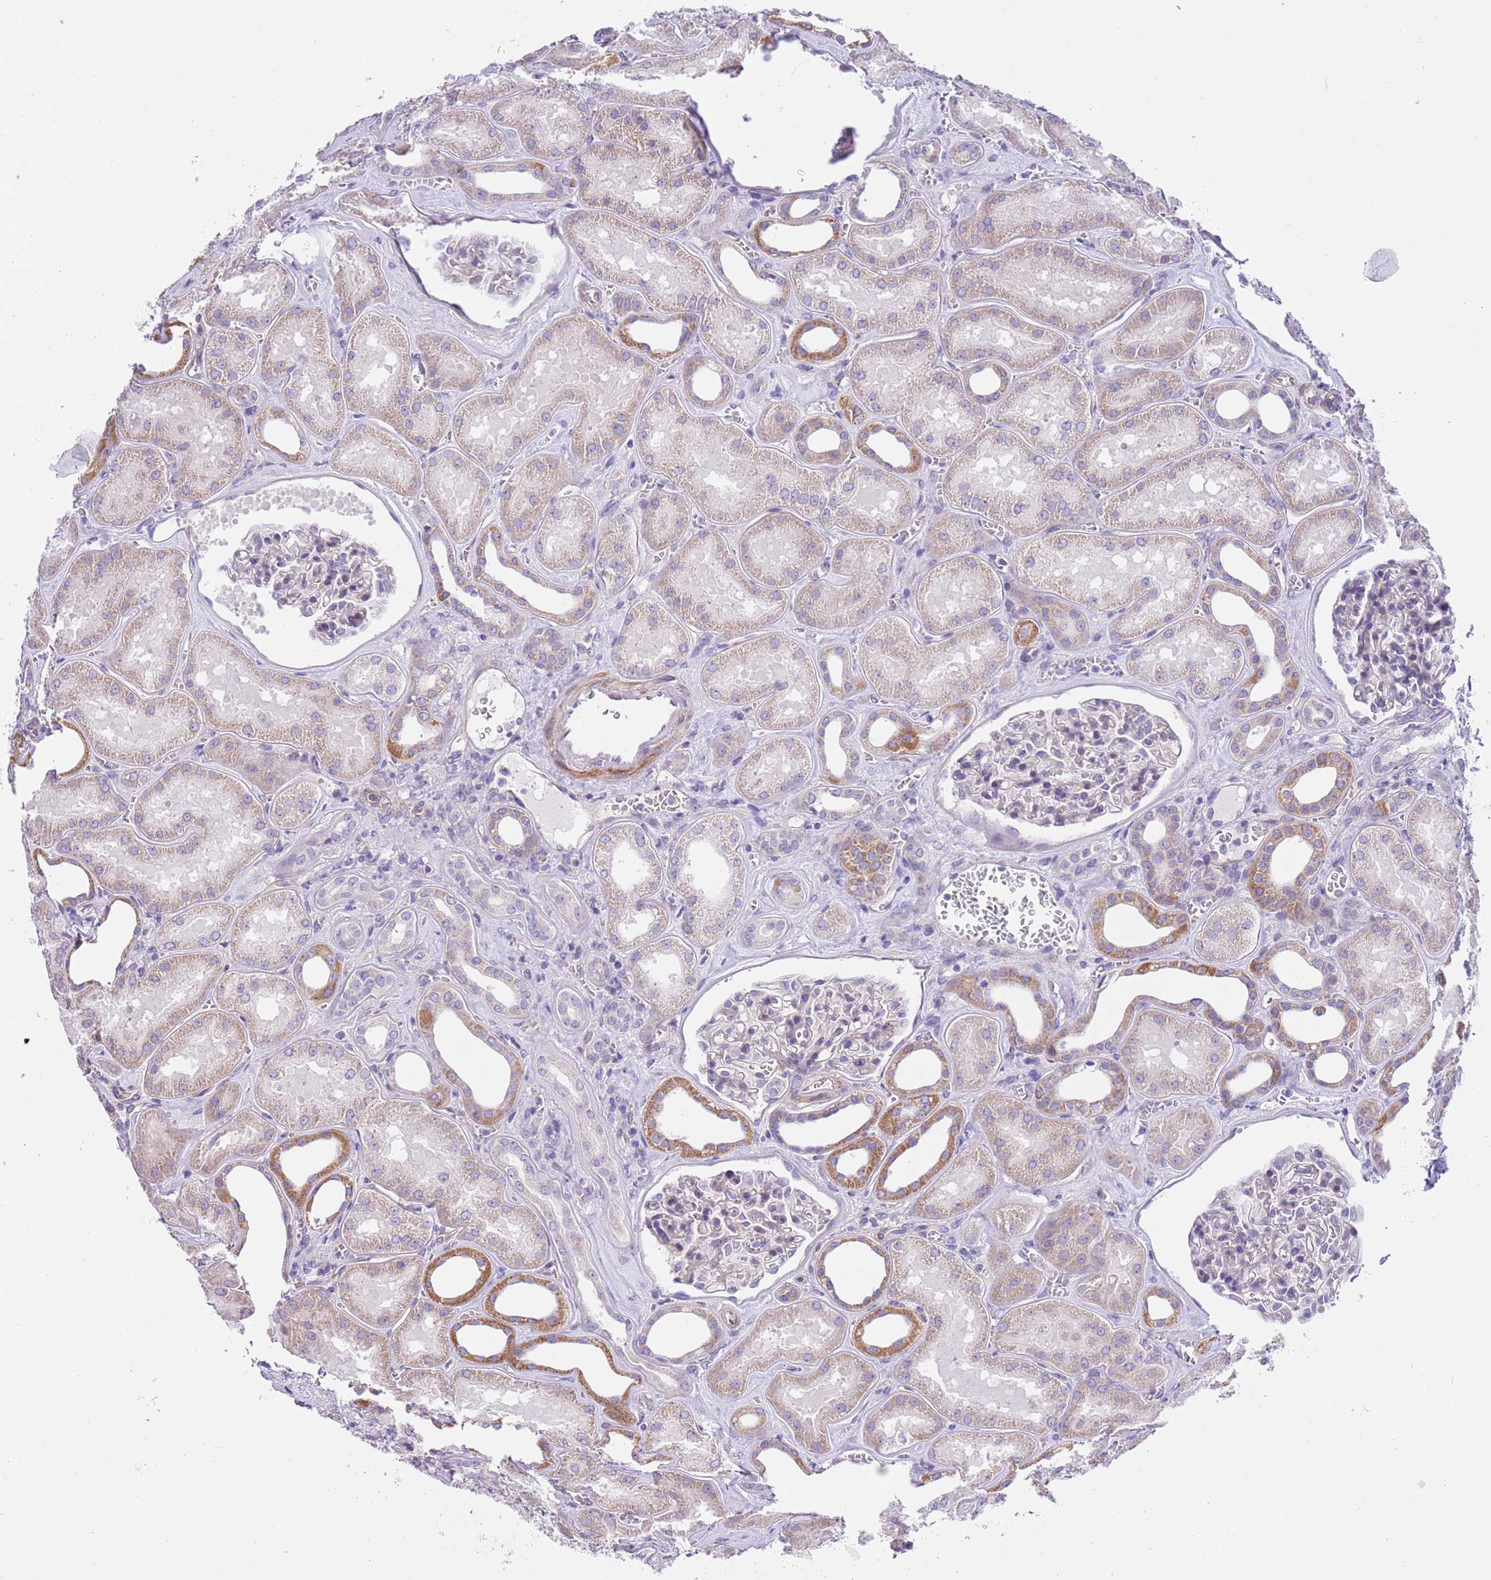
{"staining": {"intensity": "negative", "quantity": "none", "location": "none"}, "tissue": "kidney", "cell_type": "Cells in glomeruli", "image_type": "normal", "snomed": [{"axis": "morphology", "description": "Normal tissue, NOS"}, {"axis": "morphology", "description": "Adenocarcinoma, NOS"}, {"axis": "topography", "description": "Kidney"}], "caption": "Normal kidney was stained to show a protein in brown. There is no significant expression in cells in glomeruli. The staining was performed using DAB (3,3'-diaminobenzidine) to visualize the protein expression in brown, while the nuclei were stained in blue with hematoxylin (Magnification: 20x).", "gene": "NET1", "patient": {"sex": "female", "age": 68}}